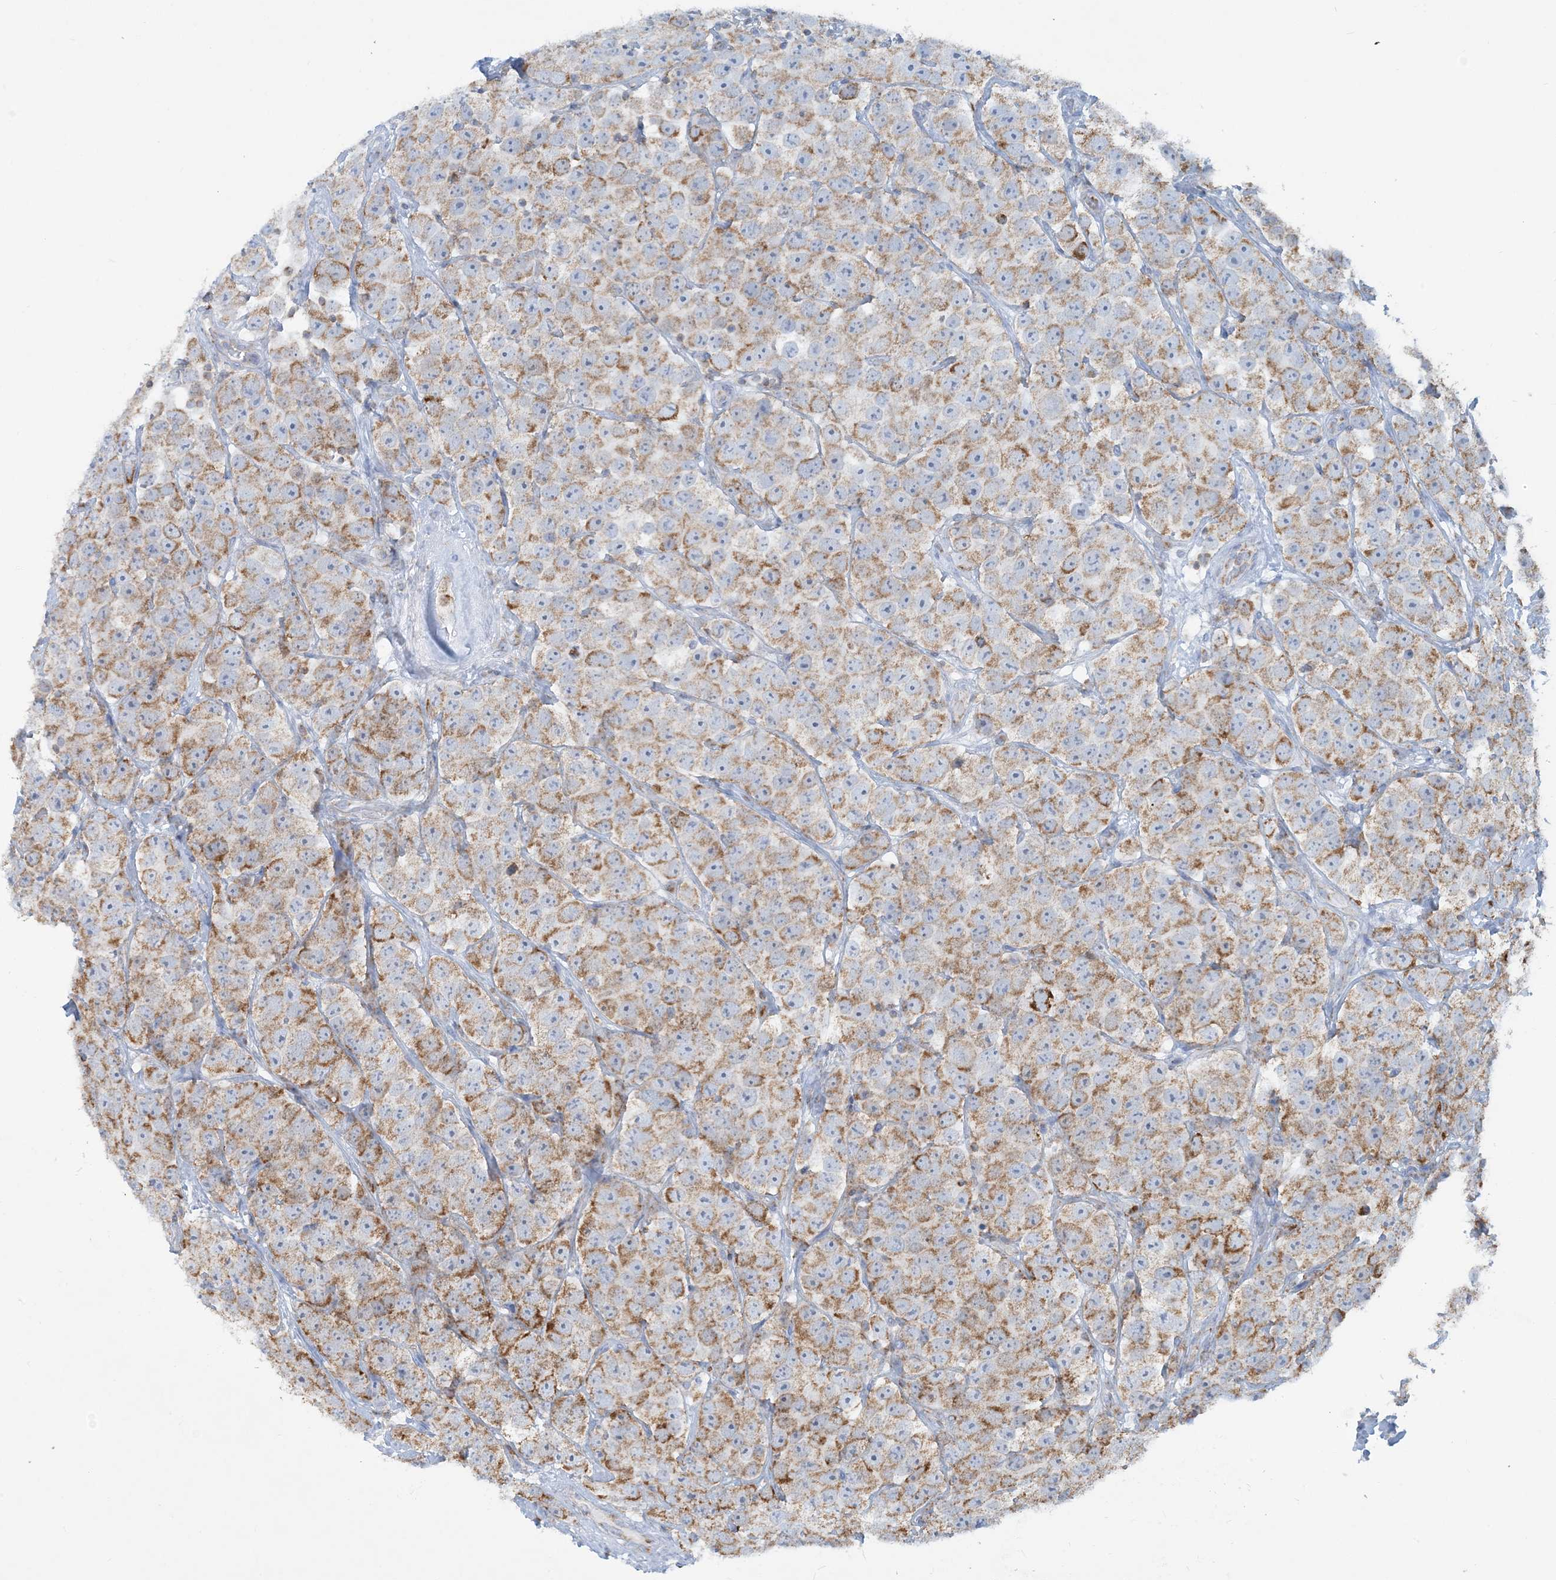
{"staining": {"intensity": "moderate", "quantity": "25%-75%", "location": "cytoplasmic/membranous"}, "tissue": "testis cancer", "cell_type": "Tumor cells", "image_type": "cancer", "snomed": [{"axis": "morphology", "description": "Seminoma, NOS"}, {"axis": "topography", "description": "Testis"}], "caption": "Moderate cytoplasmic/membranous staining is identified in approximately 25%-75% of tumor cells in testis seminoma.", "gene": "BEND4", "patient": {"sex": "male", "age": 28}}